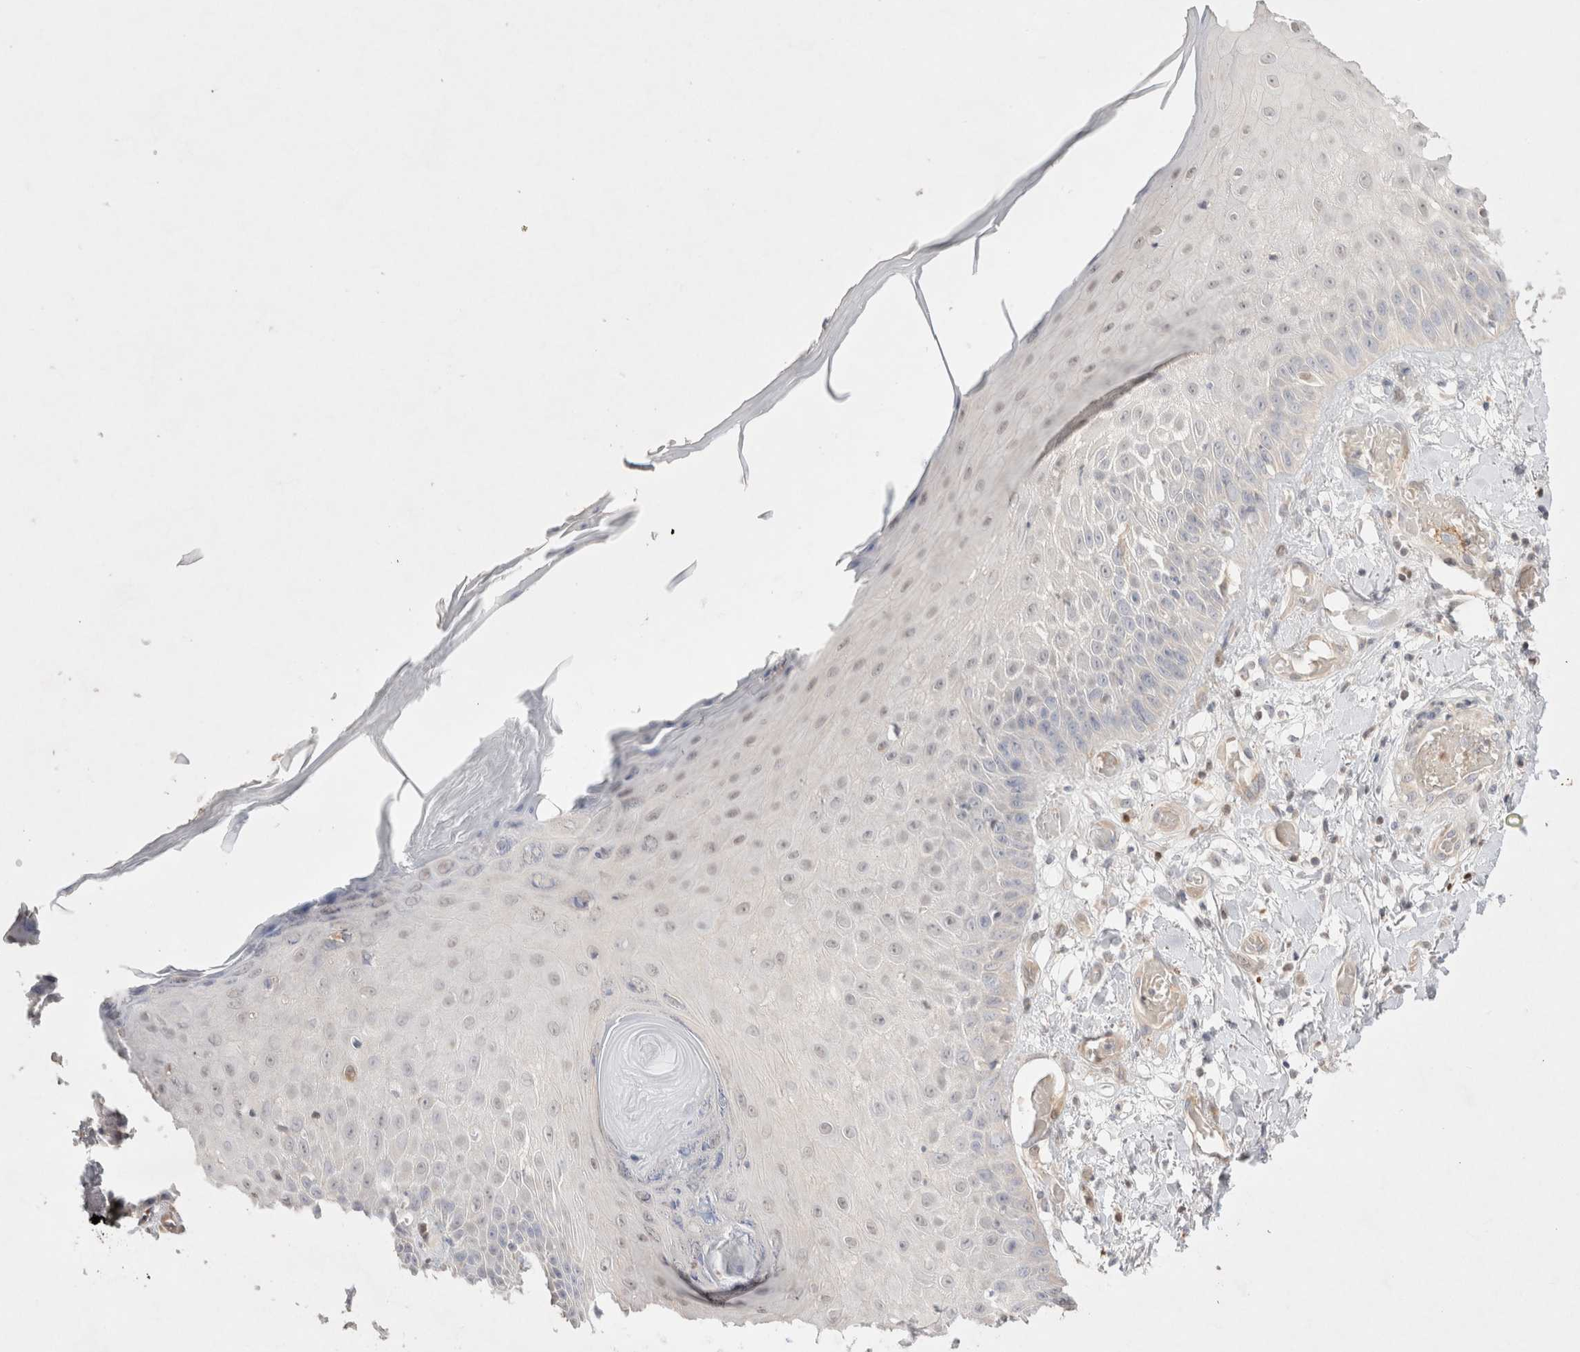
{"staining": {"intensity": "negative", "quantity": "none", "location": "none"}, "tissue": "skin", "cell_type": "Fibroblasts", "image_type": "normal", "snomed": [{"axis": "morphology", "description": "Normal tissue, NOS"}, {"axis": "morphology", "description": "Inflammation, NOS"}, {"axis": "topography", "description": "Skin"}], "caption": "IHC of unremarkable human skin shows no staining in fibroblasts. (Immunohistochemistry (ihc), brightfield microscopy, high magnification).", "gene": "STARD10", "patient": {"sex": "female", "age": 44}}